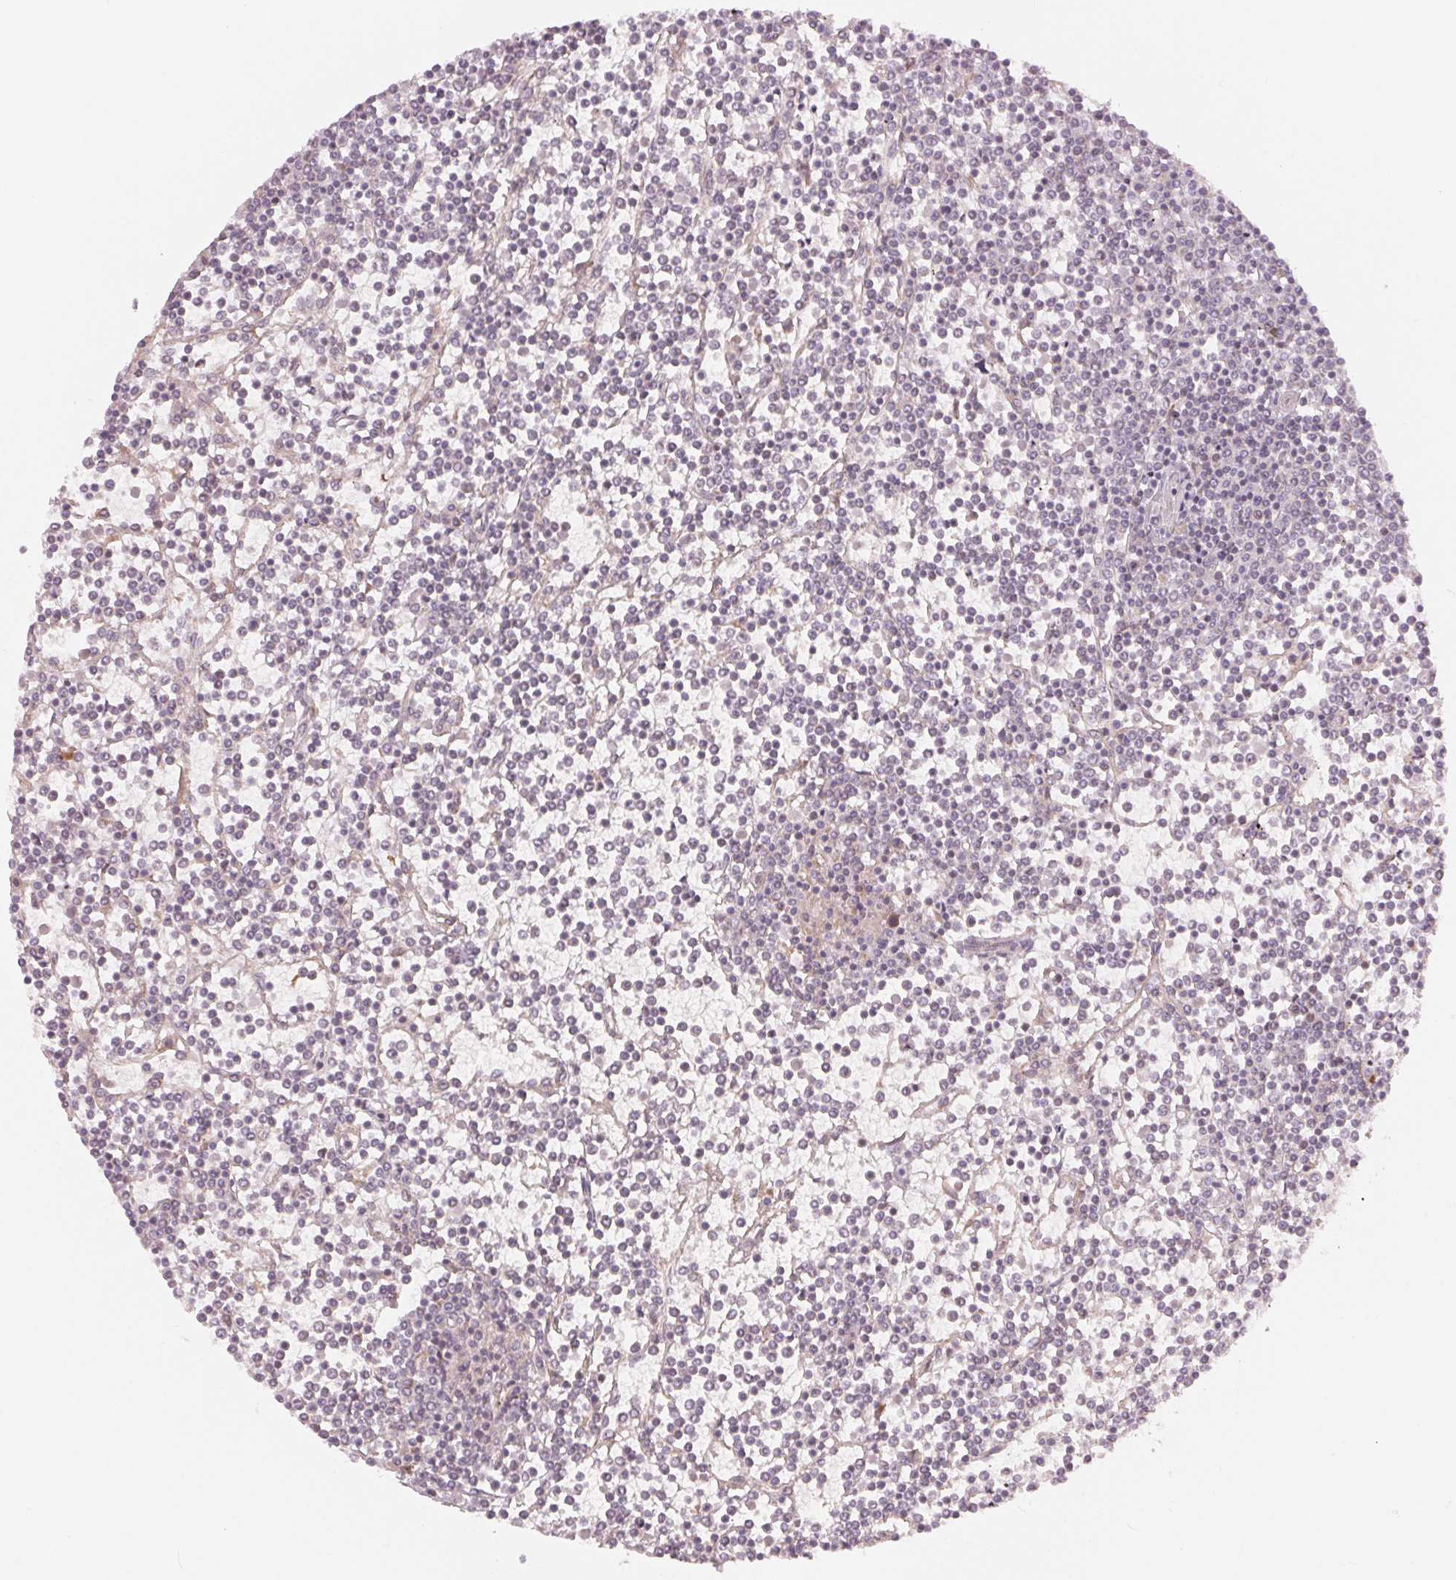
{"staining": {"intensity": "negative", "quantity": "none", "location": "none"}, "tissue": "lymphoma", "cell_type": "Tumor cells", "image_type": "cancer", "snomed": [{"axis": "morphology", "description": "Malignant lymphoma, non-Hodgkin's type, Low grade"}, {"axis": "topography", "description": "Spleen"}], "caption": "Tumor cells are negative for brown protein staining in lymphoma.", "gene": "DENND2C", "patient": {"sex": "female", "age": 19}}